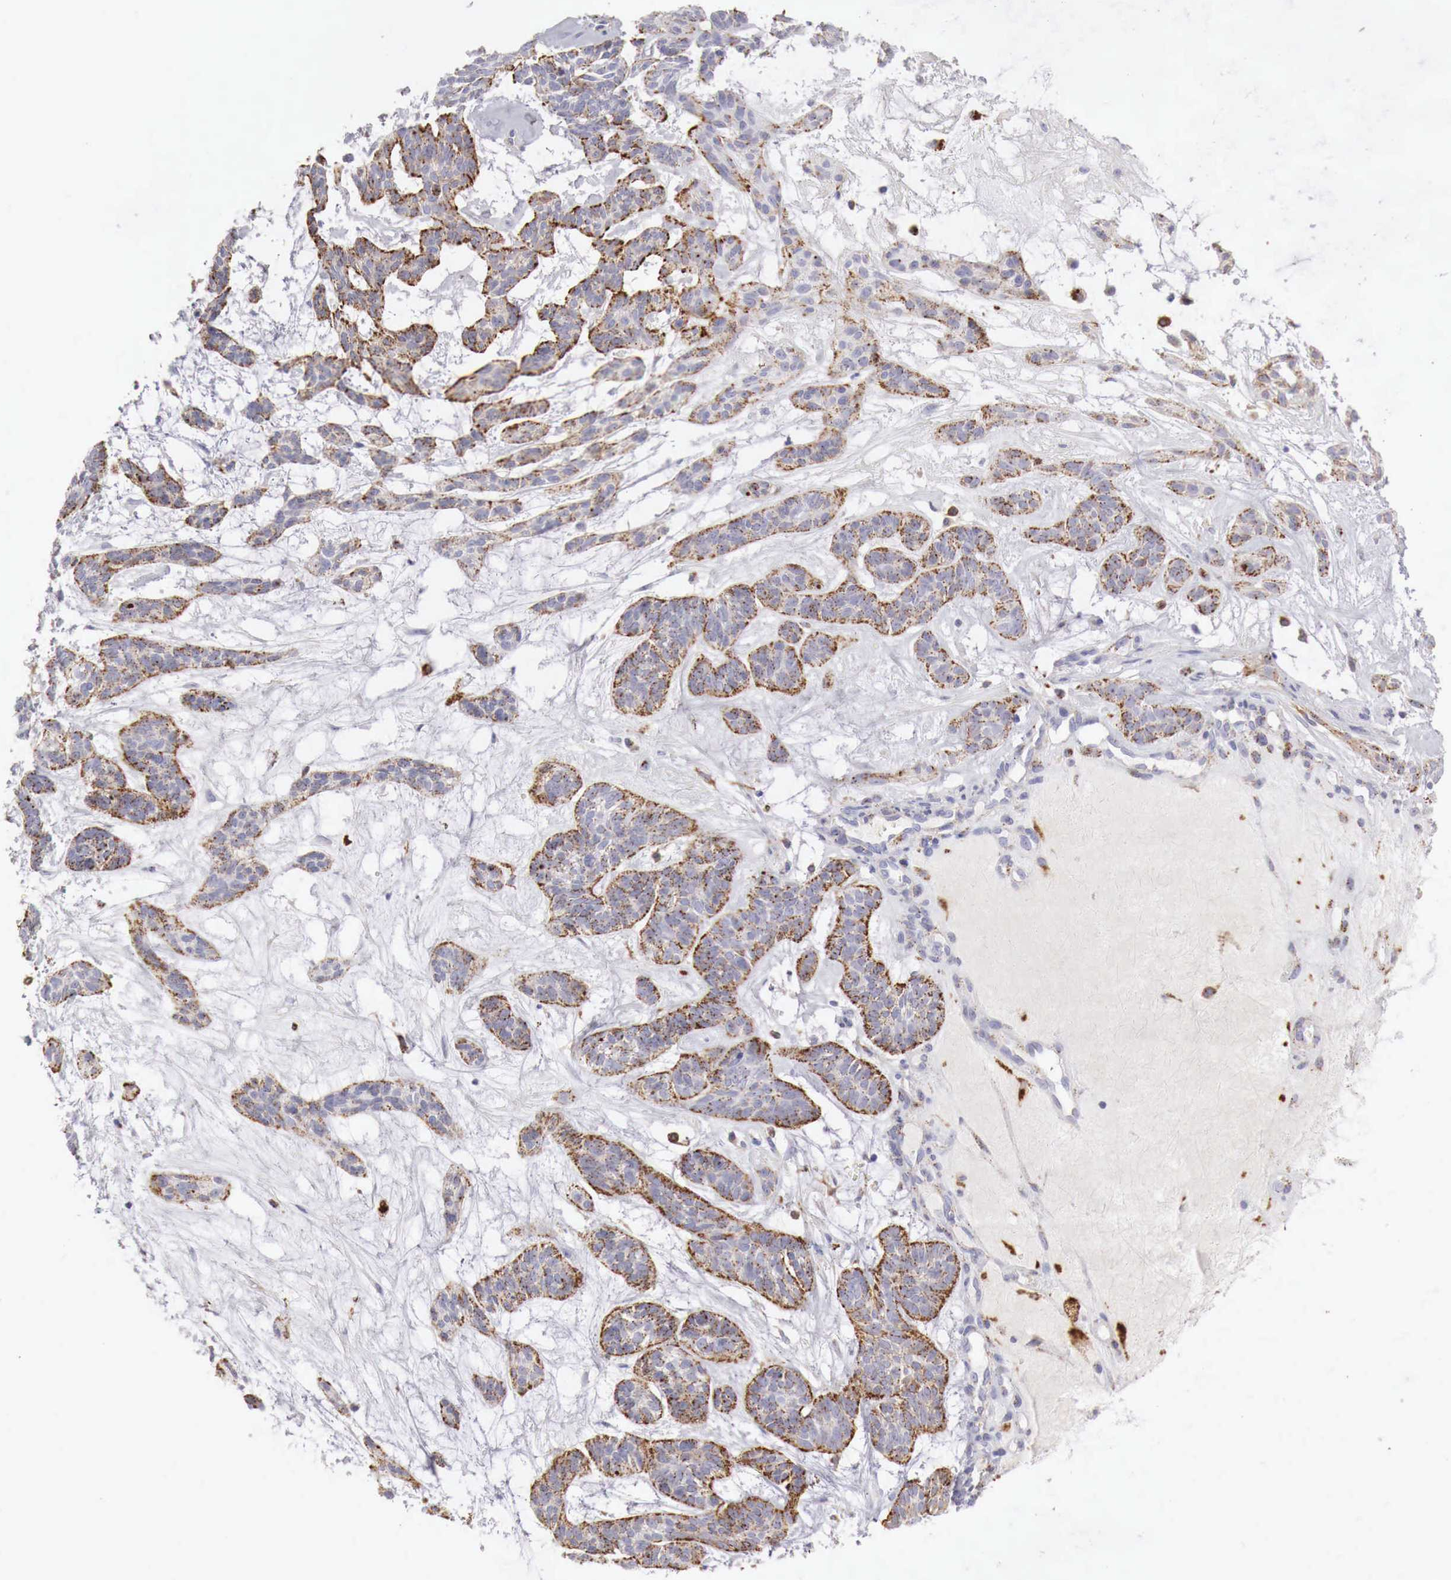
{"staining": {"intensity": "moderate", "quantity": "25%-75%", "location": "cytoplasmic/membranous"}, "tissue": "skin cancer", "cell_type": "Tumor cells", "image_type": "cancer", "snomed": [{"axis": "morphology", "description": "Basal cell carcinoma"}, {"axis": "topography", "description": "Skin"}], "caption": "Immunohistochemistry (IHC) photomicrograph of neoplastic tissue: skin cancer (basal cell carcinoma) stained using immunohistochemistry (IHC) reveals medium levels of moderate protein expression localized specifically in the cytoplasmic/membranous of tumor cells, appearing as a cytoplasmic/membranous brown color.", "gene": "GLA", "patient": {"sex": "male", "age": 75}}